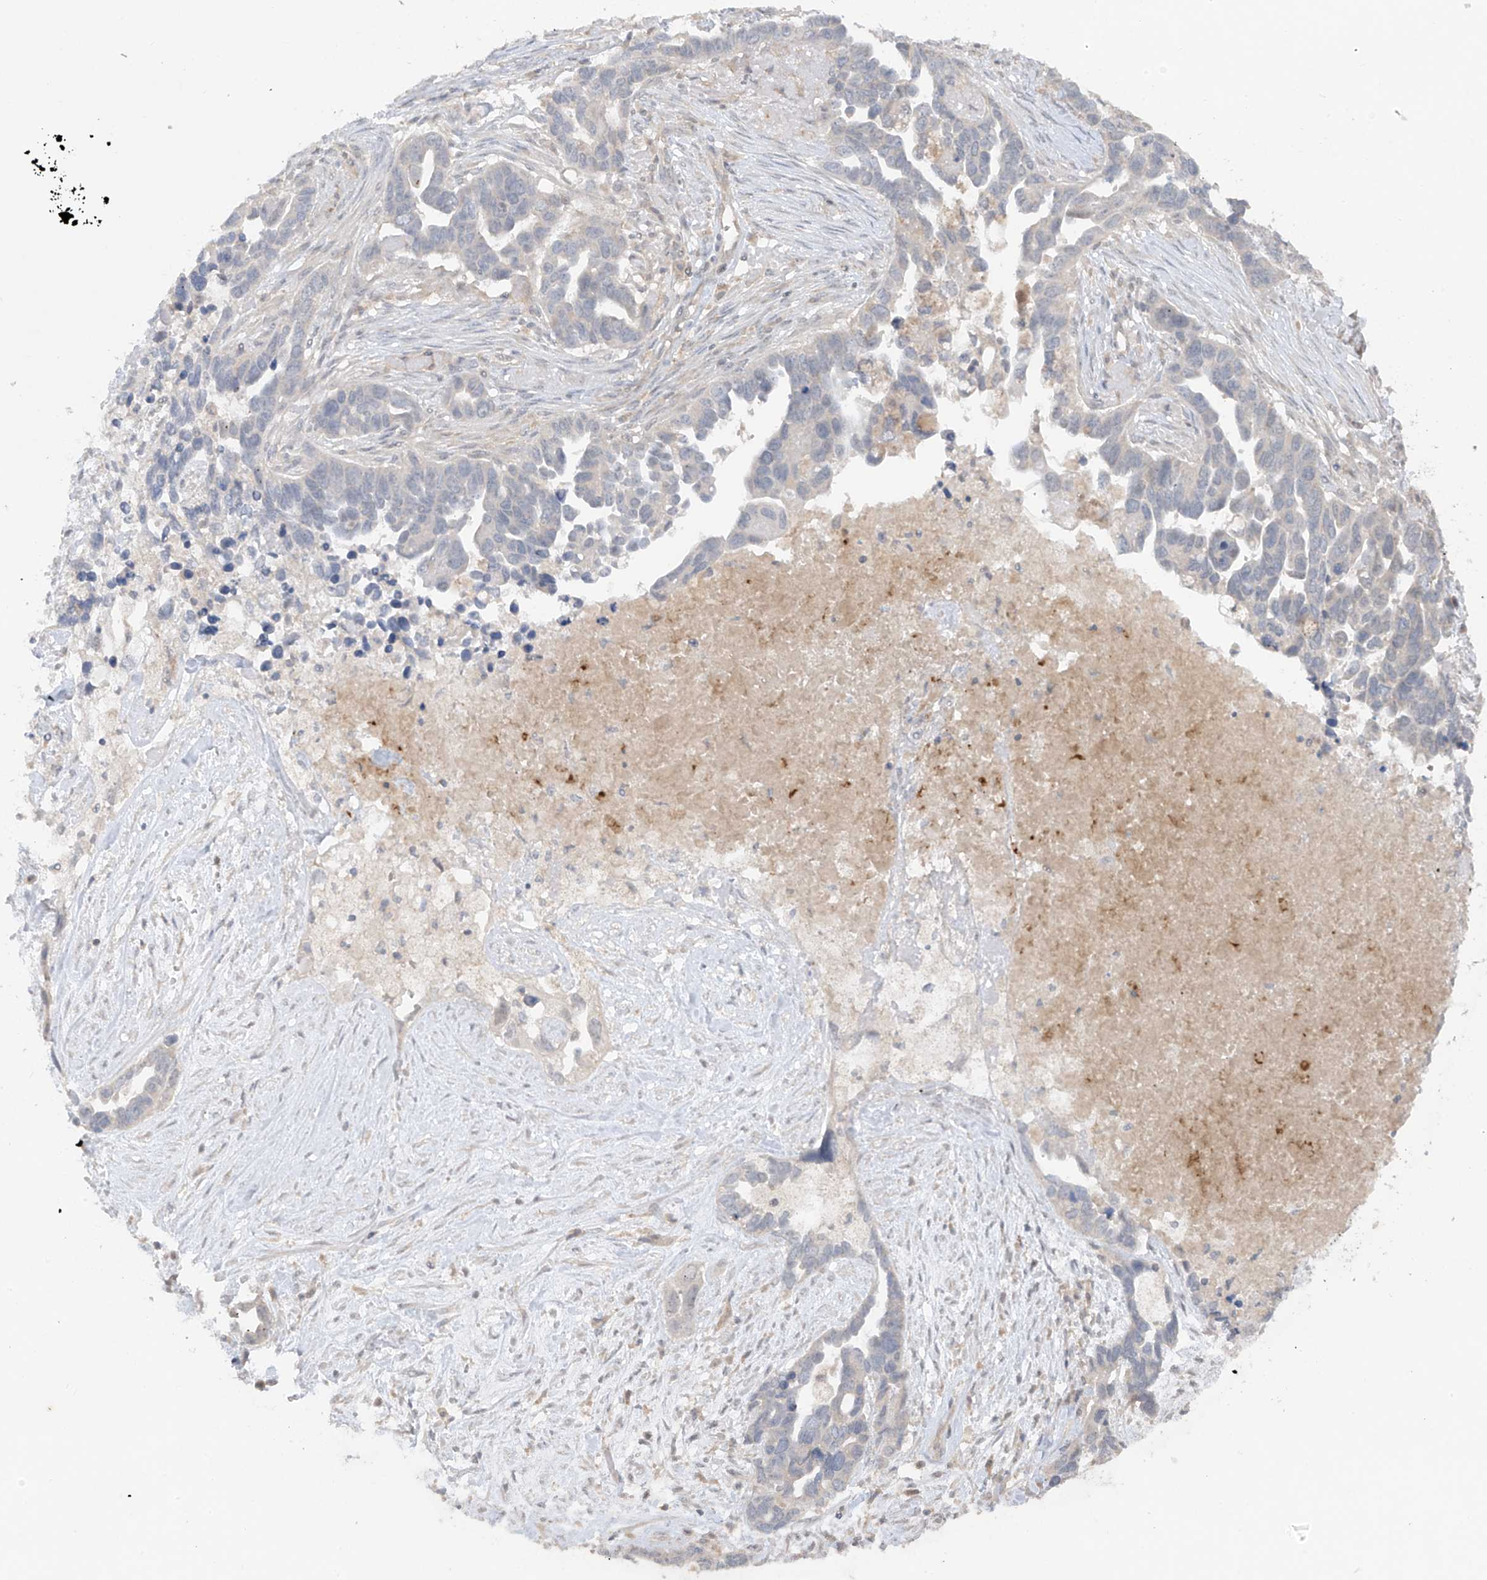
{"staining": {"intensity": "negative", "quantity": "none", "location": "none"}, "tissue": "ovarian cancer", "cell_type": "Tumor cells", "image_type": "cancer", "snomed": [{"axis": "morphology", "description": "Cystadenocarcinoma, serous, NOS"}, {"axis": "topography", "description": "Ovary"}], "caption": "Tumor cells show no significant protein staining in ovarian cancer (serous cystadenocarcinoma). Nuclei are stained in blue.", "gene": "ANGEL2", "patient": {"sex": "female", "age": 54}}